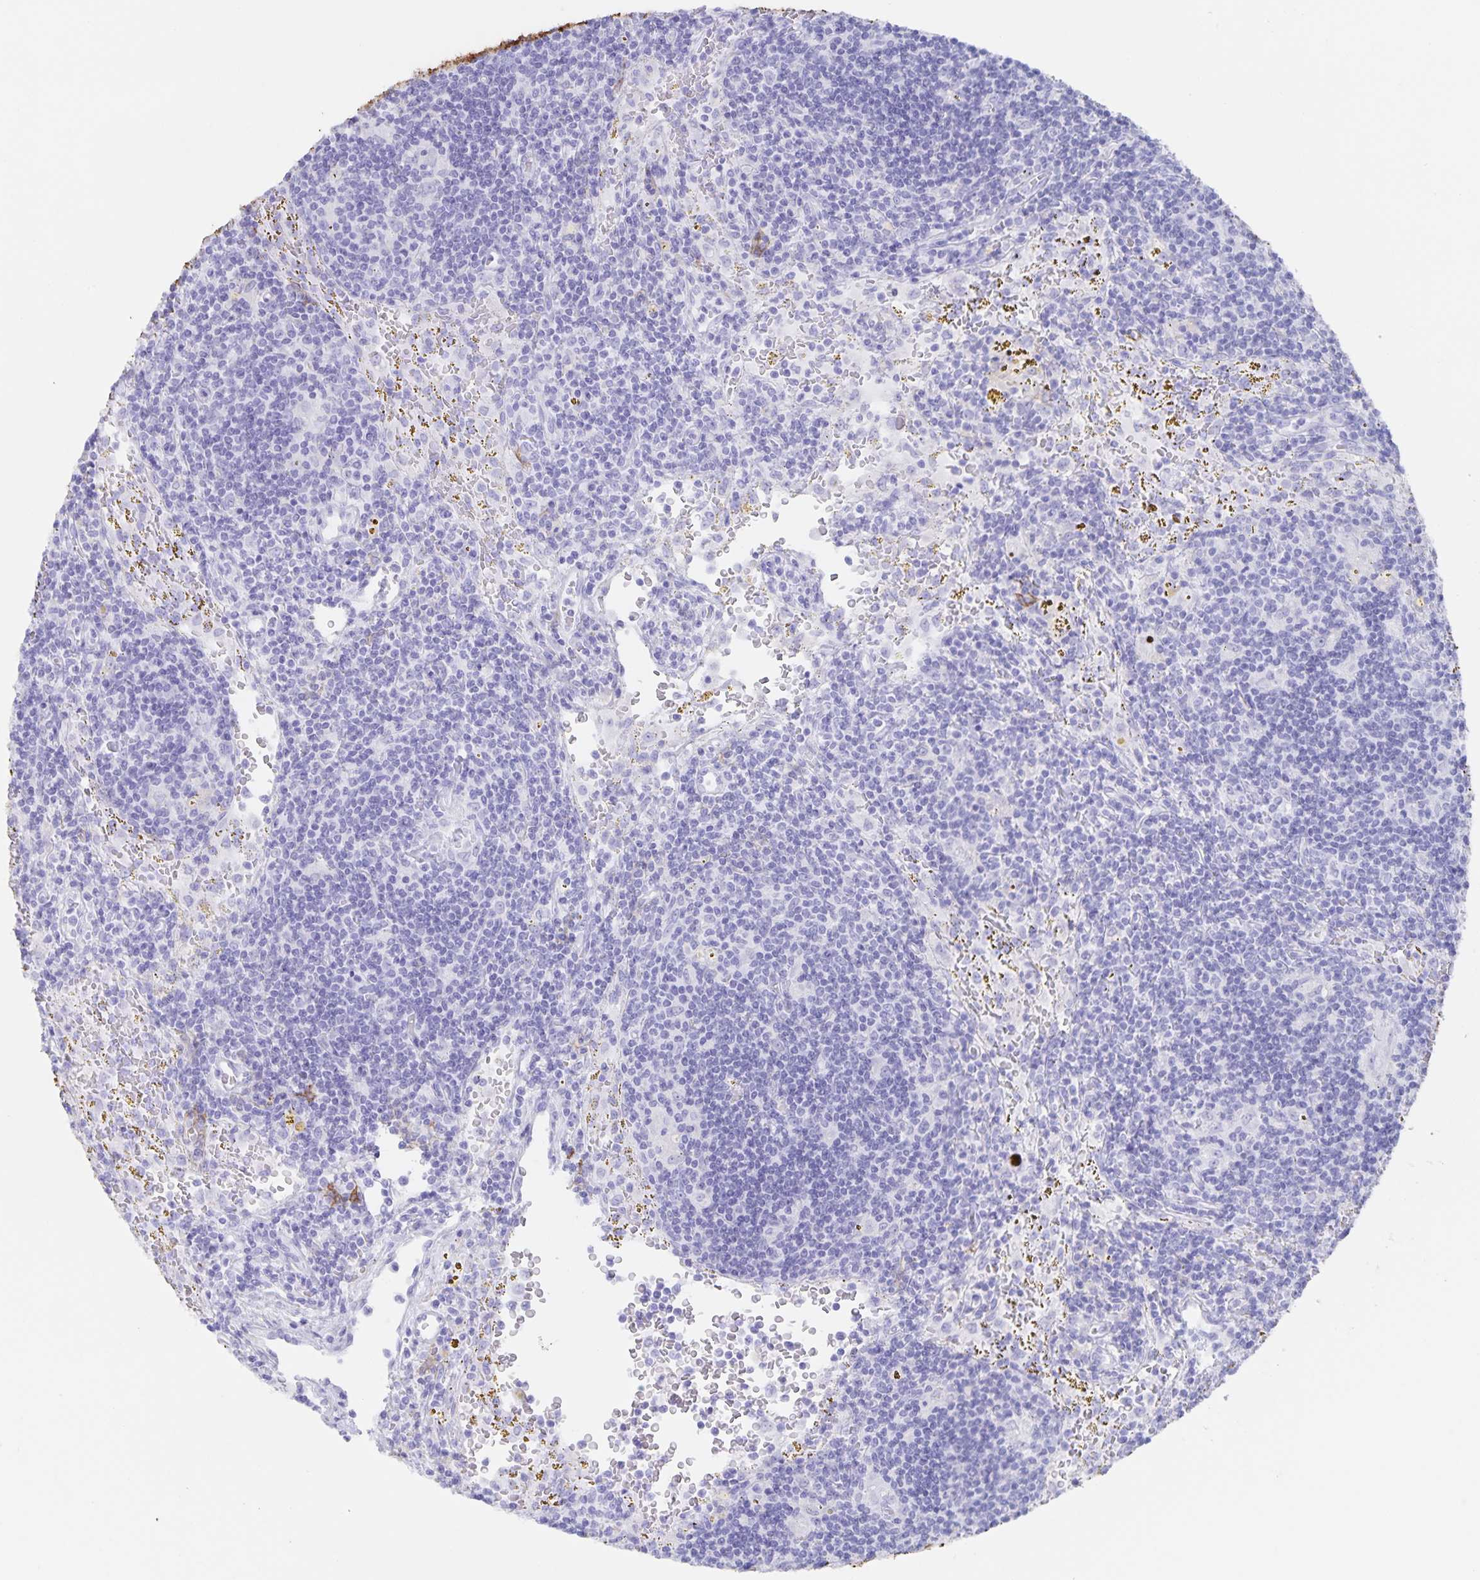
{"staining": {"intensity": "negative", "quantity": "none", "location": "none"}, "tissue": "lymphoma", "cell_type": "Tumor cells", "image_type": "cancer", "snomed": [{"axis": "morphology", "description": "Malignant lymphoma, non-Hodgkin's type, Low grade"}, {"axis": "topography", "description": "Spleen"}], "caption": "High power microscopy photomicrograph of an IHC image of low-grade malignant lymphoma, non-Hodgkin's type, revealing no significant staining in tumor cells.", "gene": "AQP4", "patient": {"sex": "female", "age": 70}}